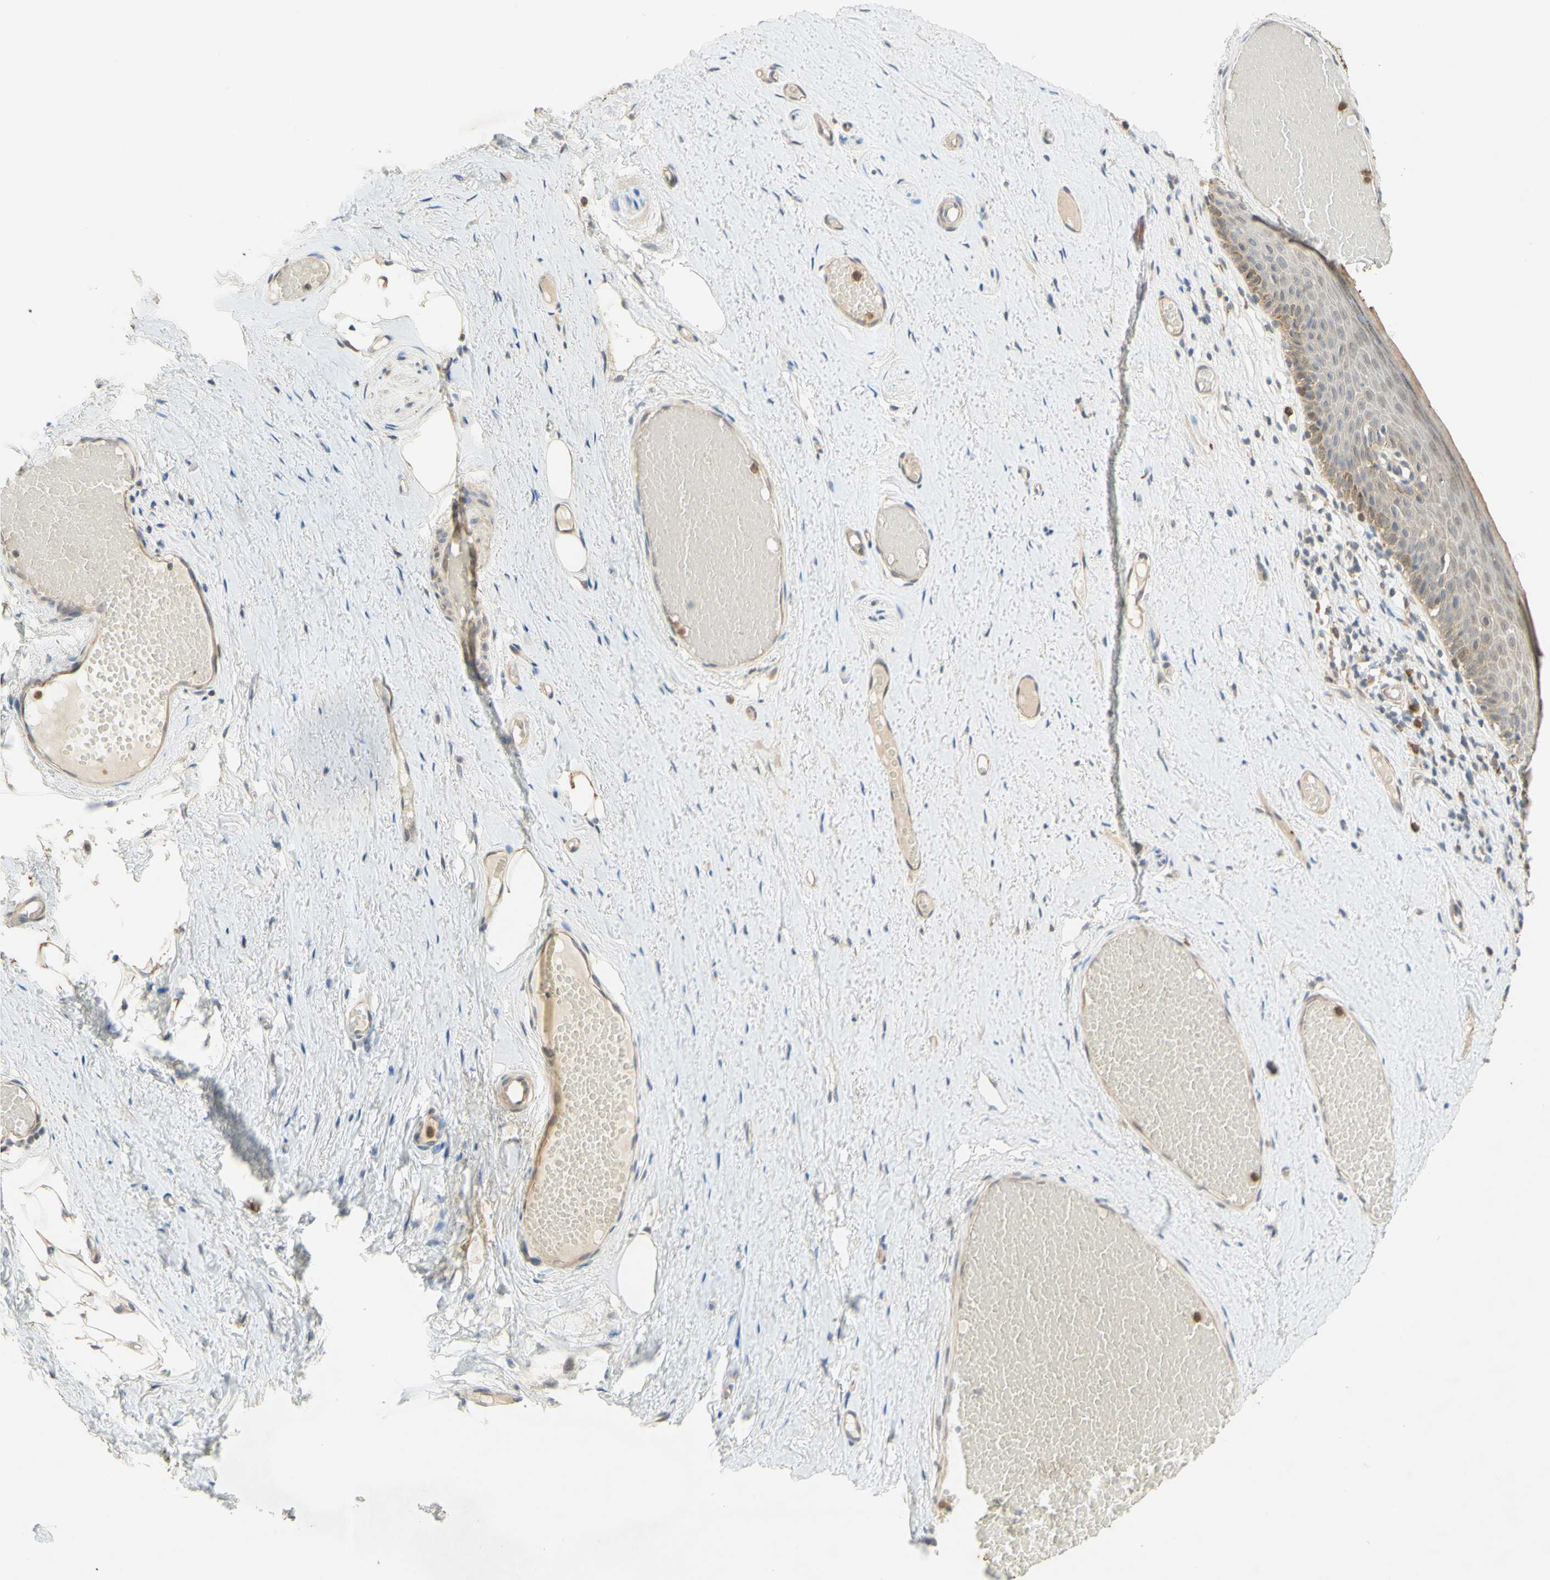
{"staining": {"intensity": "weak", "quantity": ">75%", "location": "cytoplasmic/membranous"}, "tissue": "skin", "cell_type": "Epidermal cells", "image_type": "normal", "snomed": [{"axis": "morphology", "description": "Normal tissue, NOS"}, {"axis": "topography", "description": "Vulva"}], "caption": "The immunohistochemical stain labels weak cytoplasmic/membranous positivity in epidermal cells of unremarkable skin. The protein is stained brown, and the nuclei are stained in blue (DAB (3,3'-diaminobenzidine) IHC with brightfield microscopy, high magnification).", "gene": "GATA1", "patient": {"sex": "female", "age": 54}}